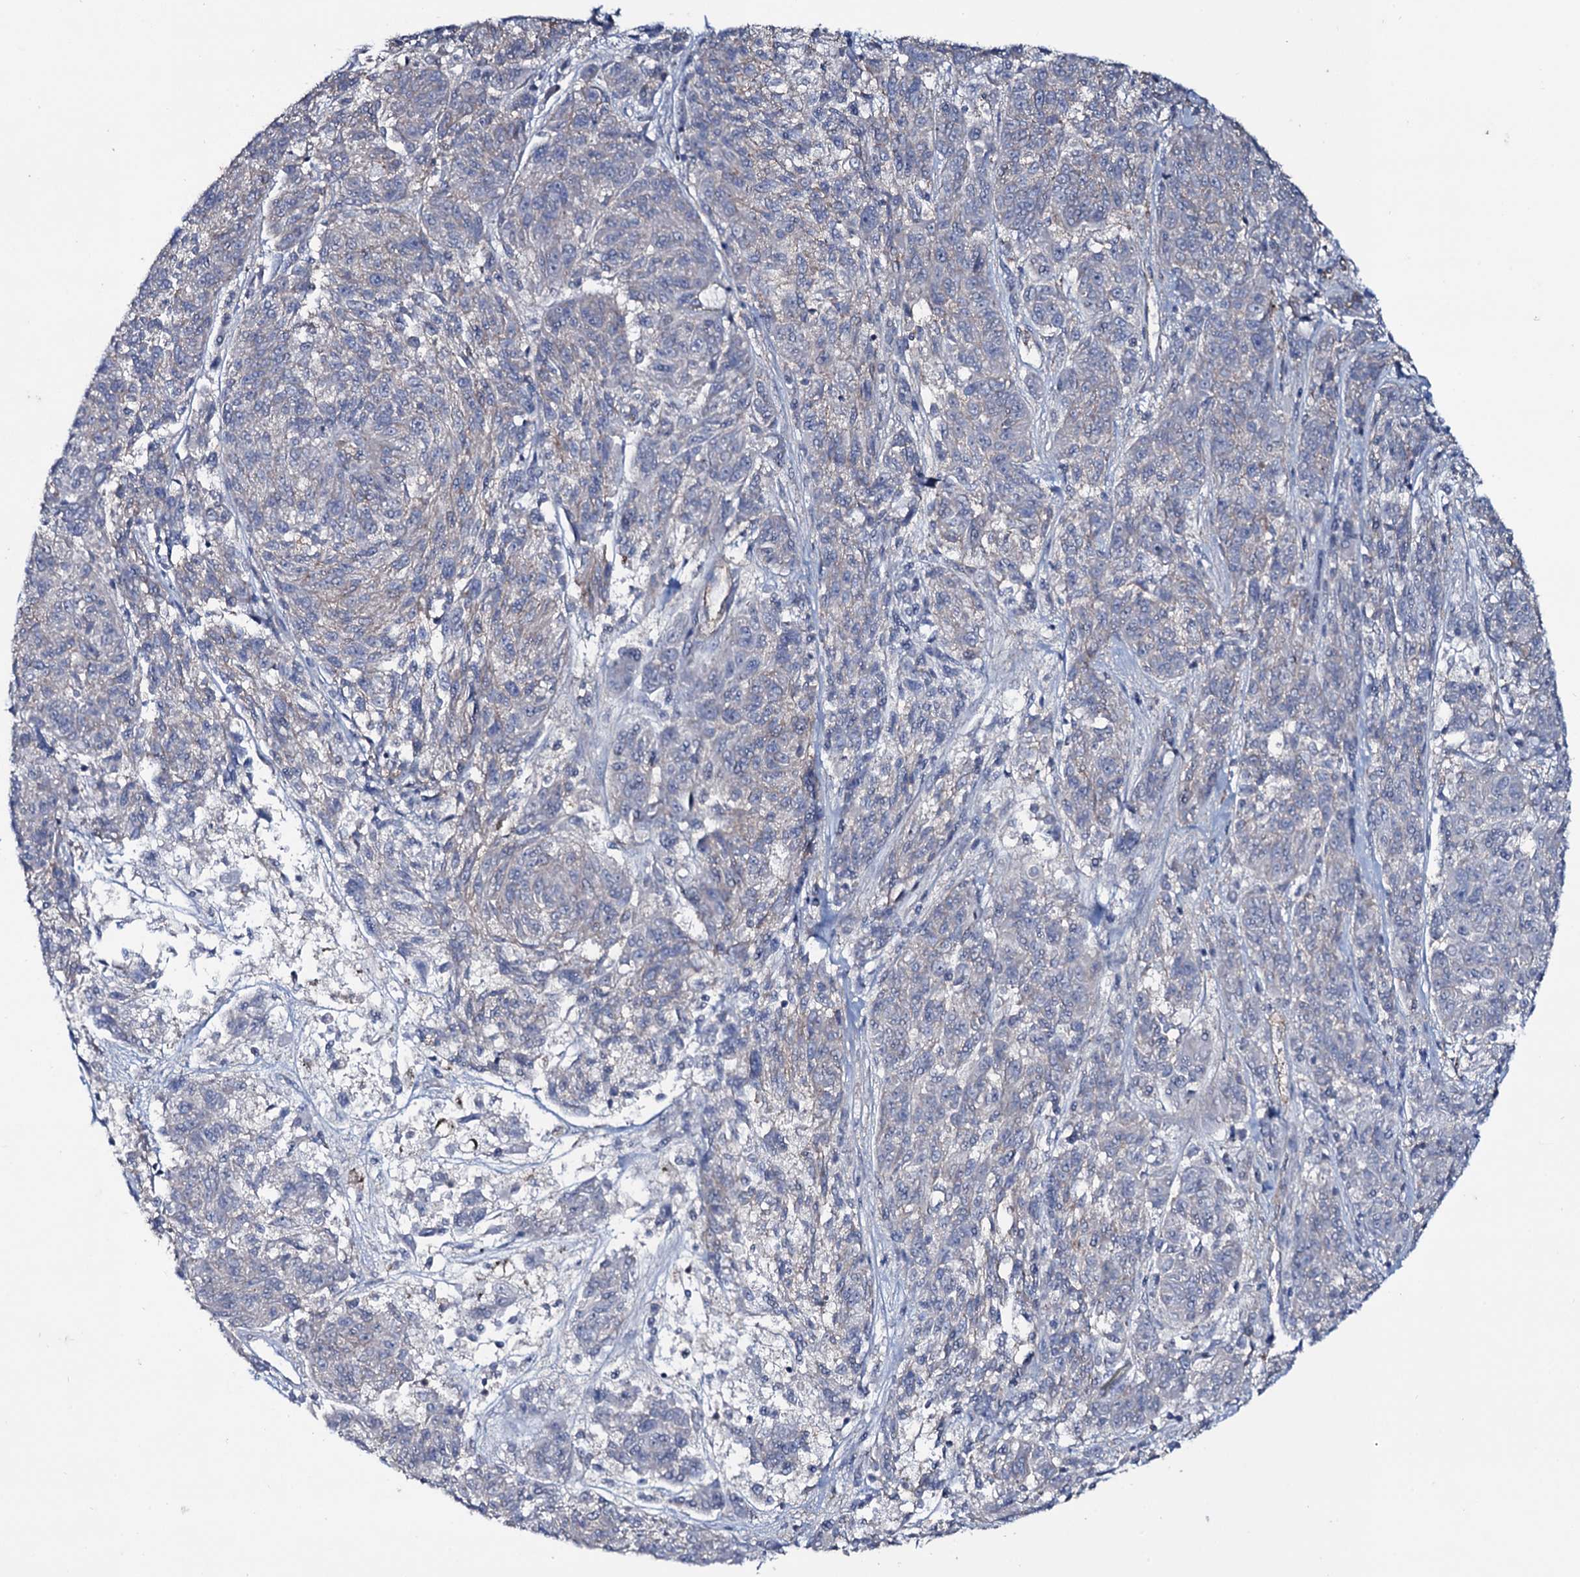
{"staining": {"intensity": "weak", "quantity": "<25%", "location": "cytoplasmic/membranous"}, "tissue": "melanoma", "cell_type": "Tumor cells", "image_type": "cancer", "snomed": [{"axis": "morphology", "description": "Malignant melanoma, NOS"}, {"axis": "topography", "description": "Skin"}], "caption": "Malignant melanoma was stained to show a protein in brown. There is no significant staining in tumor cells.", "gene": "SNAP23", "patient": {"sex": "male", "age": 53}}